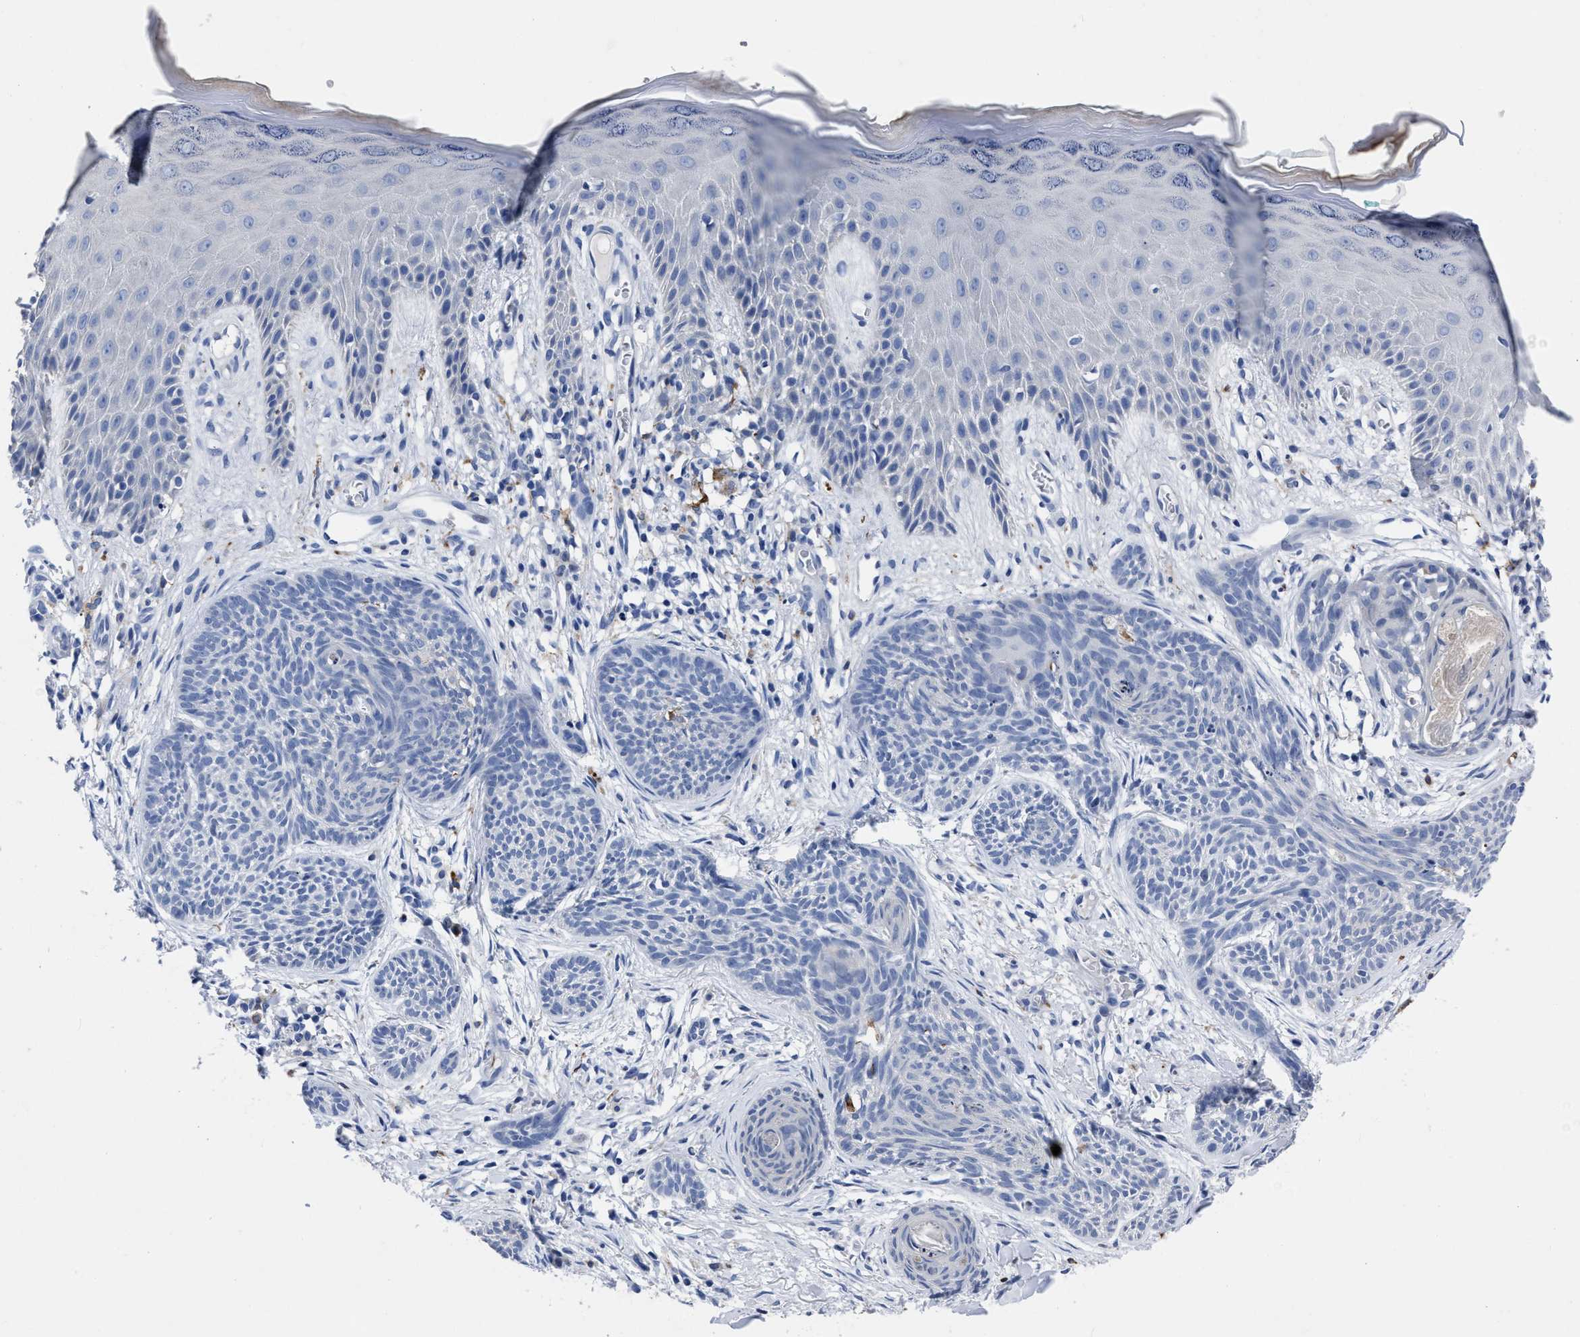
{"staining": {"intensity": "negative", "quantity": "none", "location": "none"}, "tissue": "skin cancer", "cell_type": "Tumor cells", "image_type": "cancer", "snomed": [{"axis": "morphology", "description": "Basal cell carcinoma"}, {"axis": "topography", "description": "Skin"}], "caption": "DAB (3,3'-diaminobenzidine) immunohistochemical staining of human skin cancer (basal cell carcinoma) exhibits no significant positivity in tumor cells.", "gene": "OR10G3", "patient": {"sex": "female", "age": 59}}